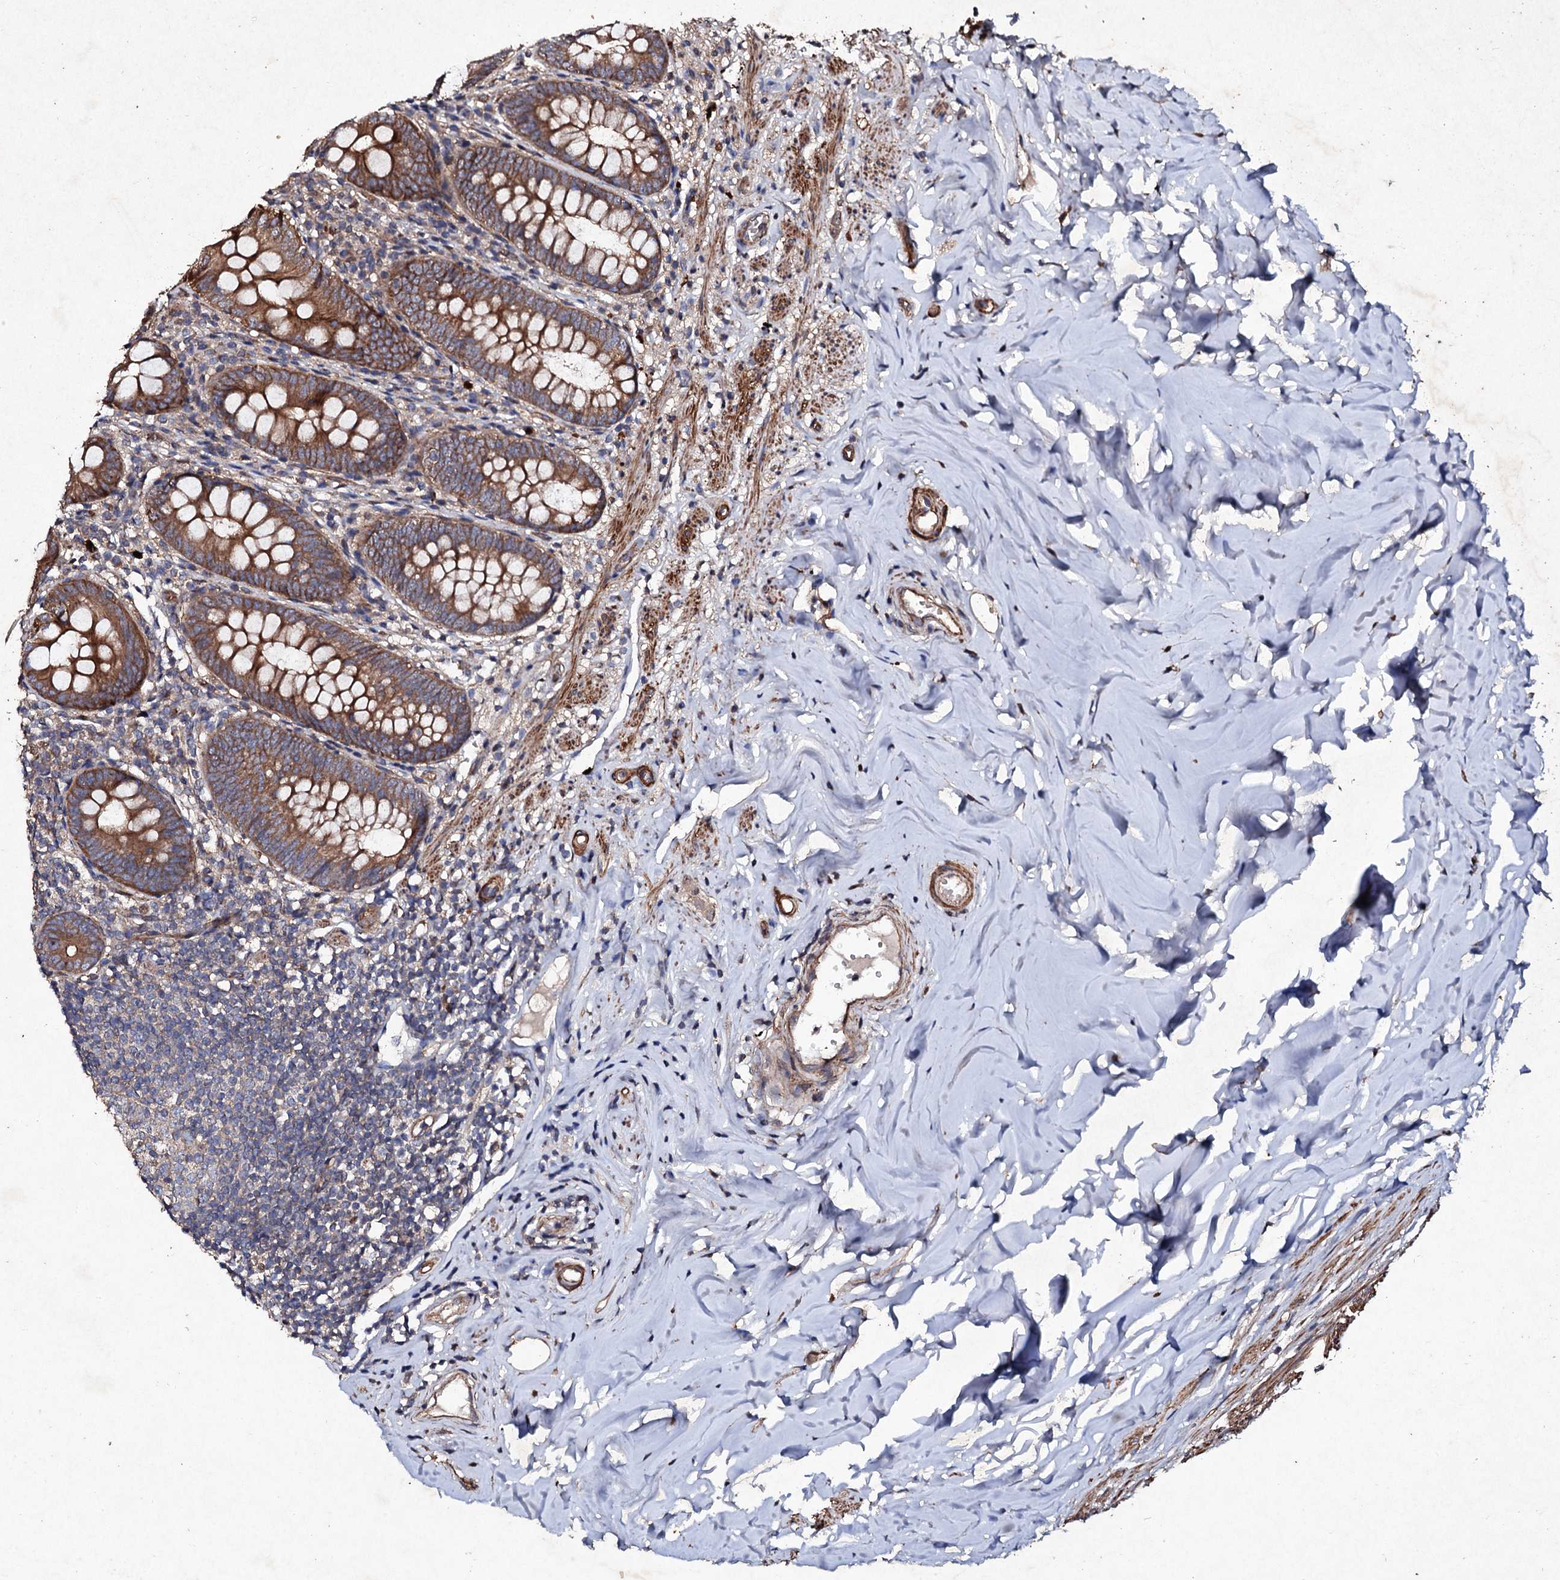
{"staining": {"intensity": "strong", "quantity": ">75%", "location": "cytoplasmic/membranous"}, "tissue": "appendix", "cell_type": "Glandular cells", "image_type": "normal", "snomed": [{"axis": "morphology", "description": "Normal tissue, NOS"}, {"axis": "topography", "description": "Appendix"}], "caption": "High-magnification brightfield microscopy of unremarkable appendix stained with DAB (3,3'-diaminobenzidine) (brown) and counterstained with hematoxylin (blue). glandular cells exhibit strong cytoplasmic/membranous staining is present in about>75% of cells. Using DAB (brown) and hematoxylin (blue) stains, captured at high magnification using brightfield microscopy.", "gene": "MOCOS", "patient": {"sex": "female", "age": 51}}